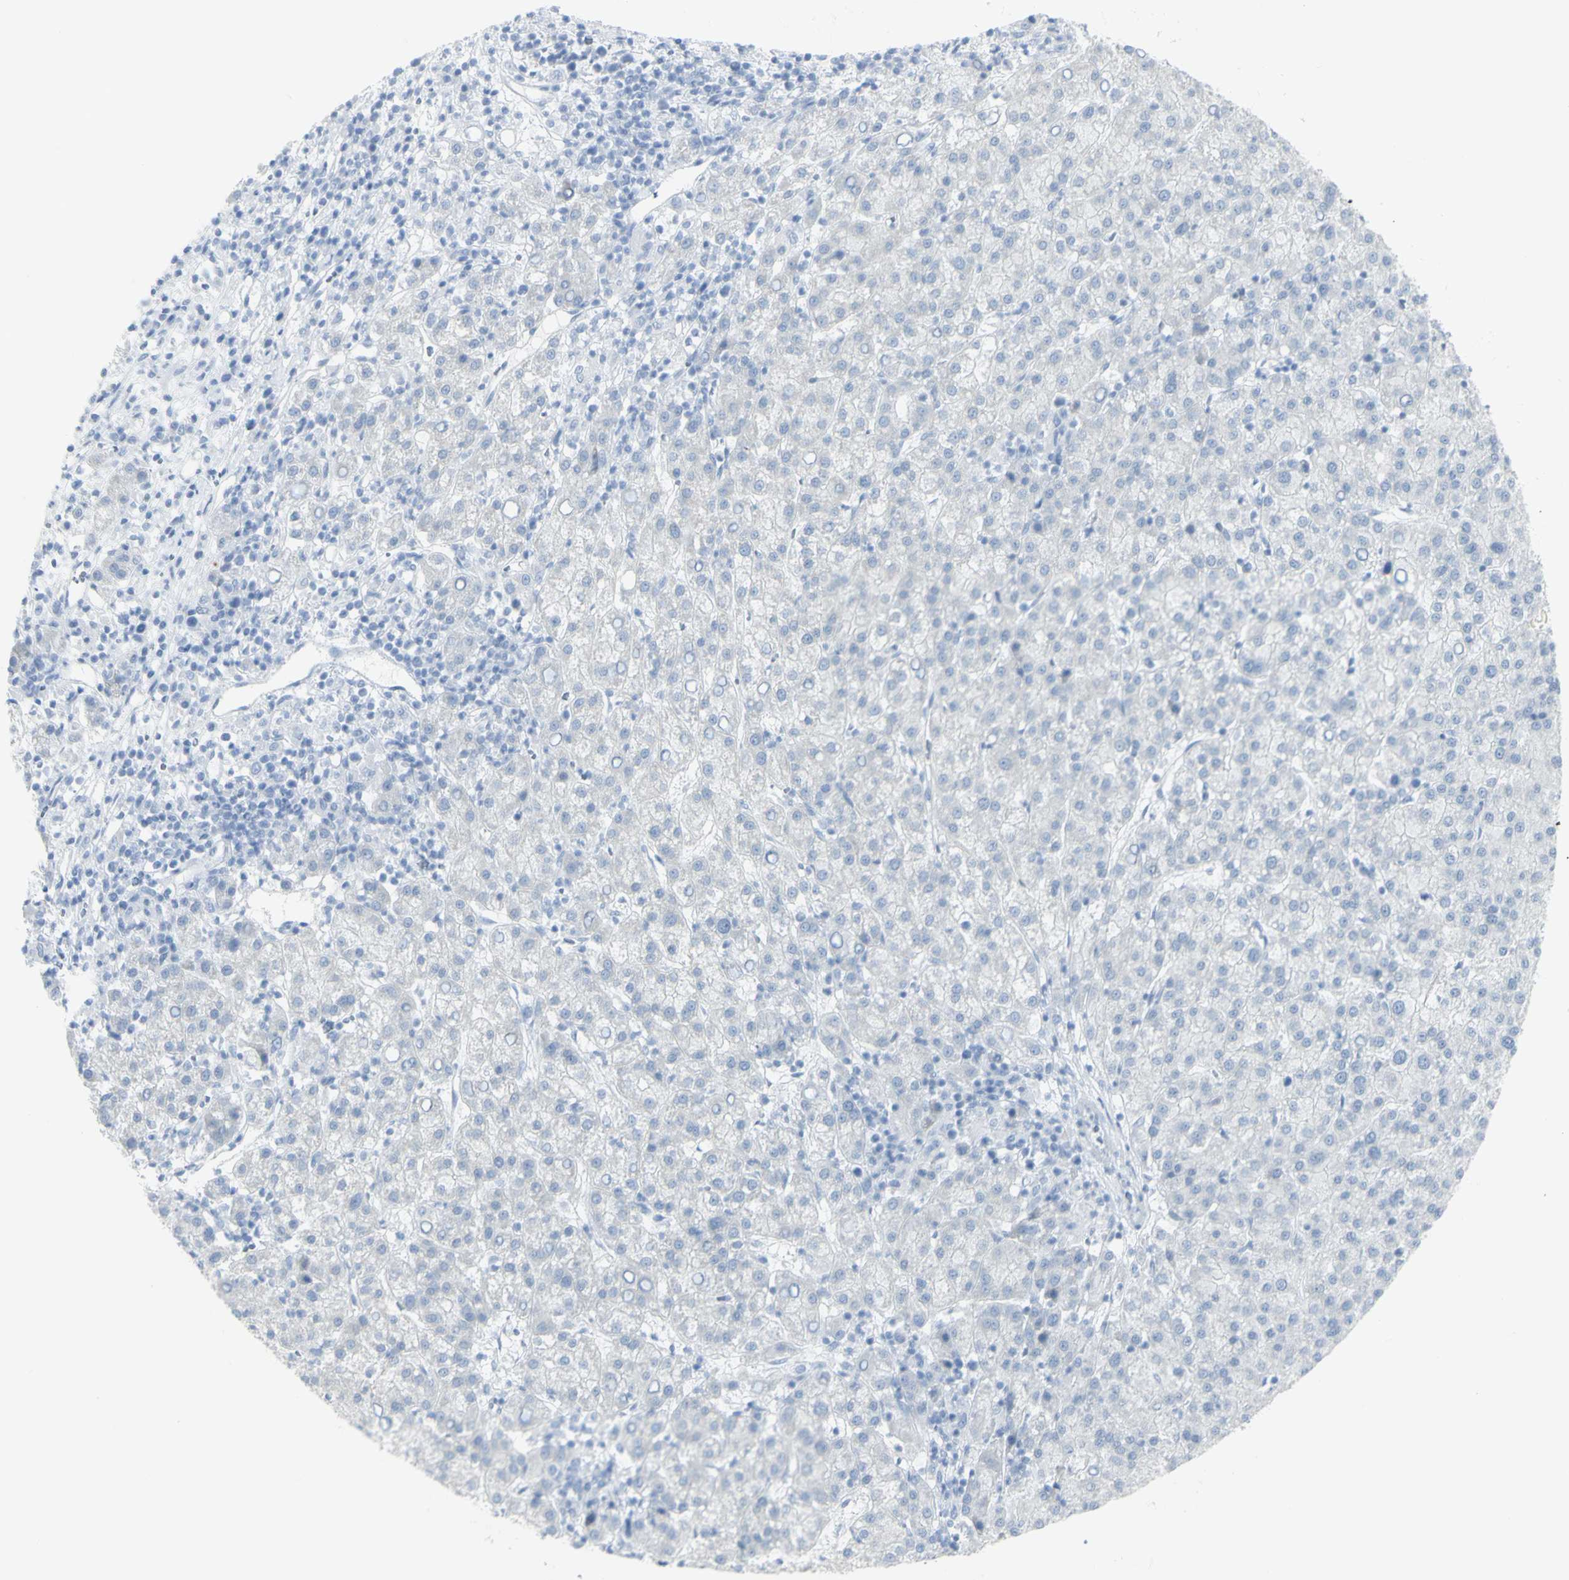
{"staining": {"intensity": "negative", "quantity": "none", "location": "none"}, "tissue": "liver cancer", "cell_type": "Tumor cells", "image_type": "cancer", "snomed": [{"axis": "morphology", "description": "Carcinoma, Hepatocellular, NOS"}, {"axis": "topography", "description": "Liver"}], "caption": "A histopathology image of liver cancer stained for a protein reveals no brown staining in tumor cells.", "gene": "ENSG00000198211", "patient": {"sex": "female", "age": 58}}